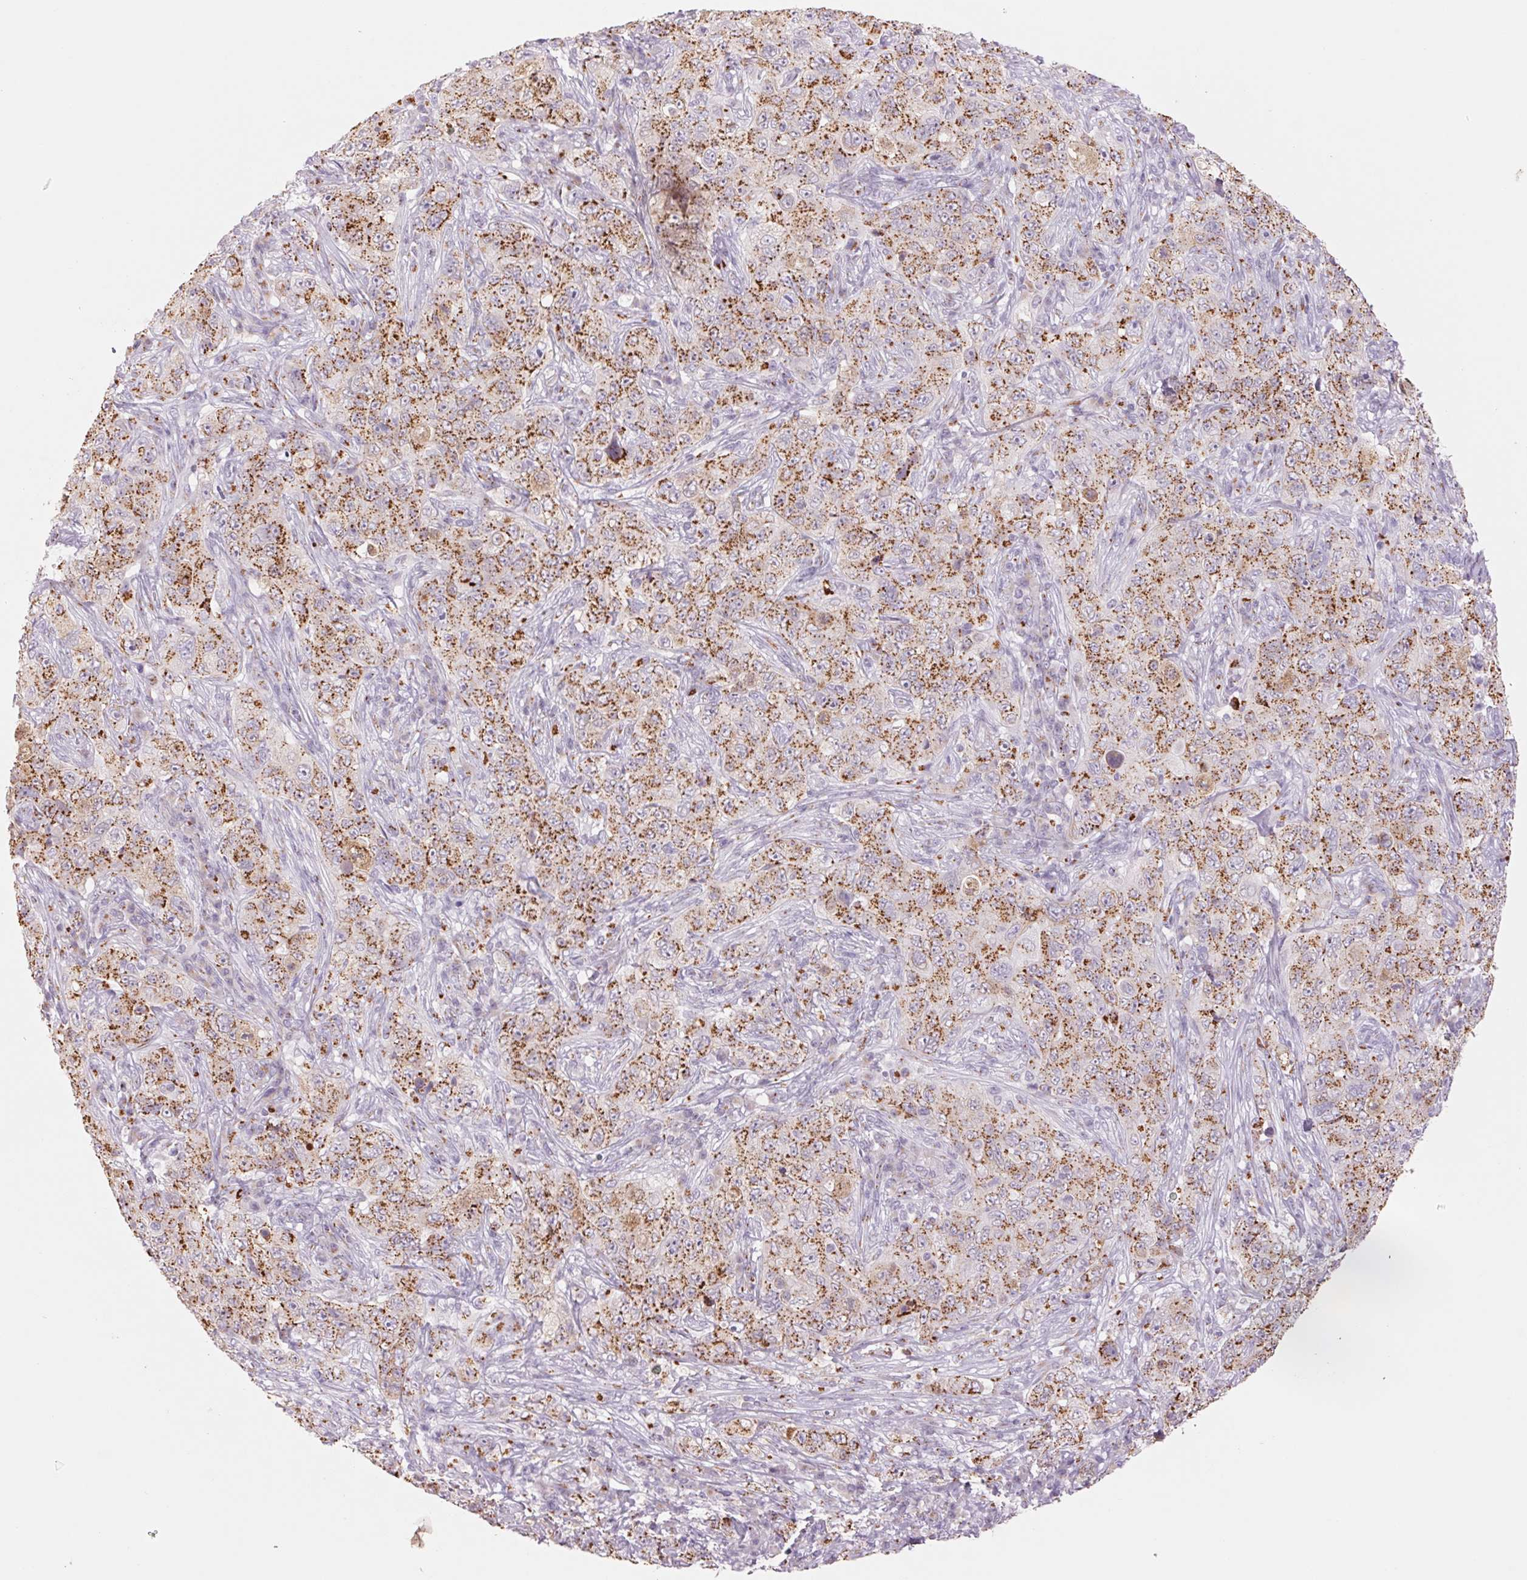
{"staining": {"intensity": "moderate", "quantity": ">75%", "location": "cytoplasmic/membranous"}, "tissue": "pancreatic cancer", "cell_type": "Tumor cells", "image_type": "cancer", "snomed": [{"axis": "morphology", "description": "Adenocarcinoma, NOS"}, {"axis": "topography", "description": "Pancreas"}], "caption": "A brown stain shows moderate cytoplasmic/membranous staining of a protein in pancreatic cancer tumor cells. Immunohistochemistry (ihc) stains the protein in brown and the nuclei are stained blue.", "gene": "GALNT7", "patient": {"sex": "male", "age": 68}}